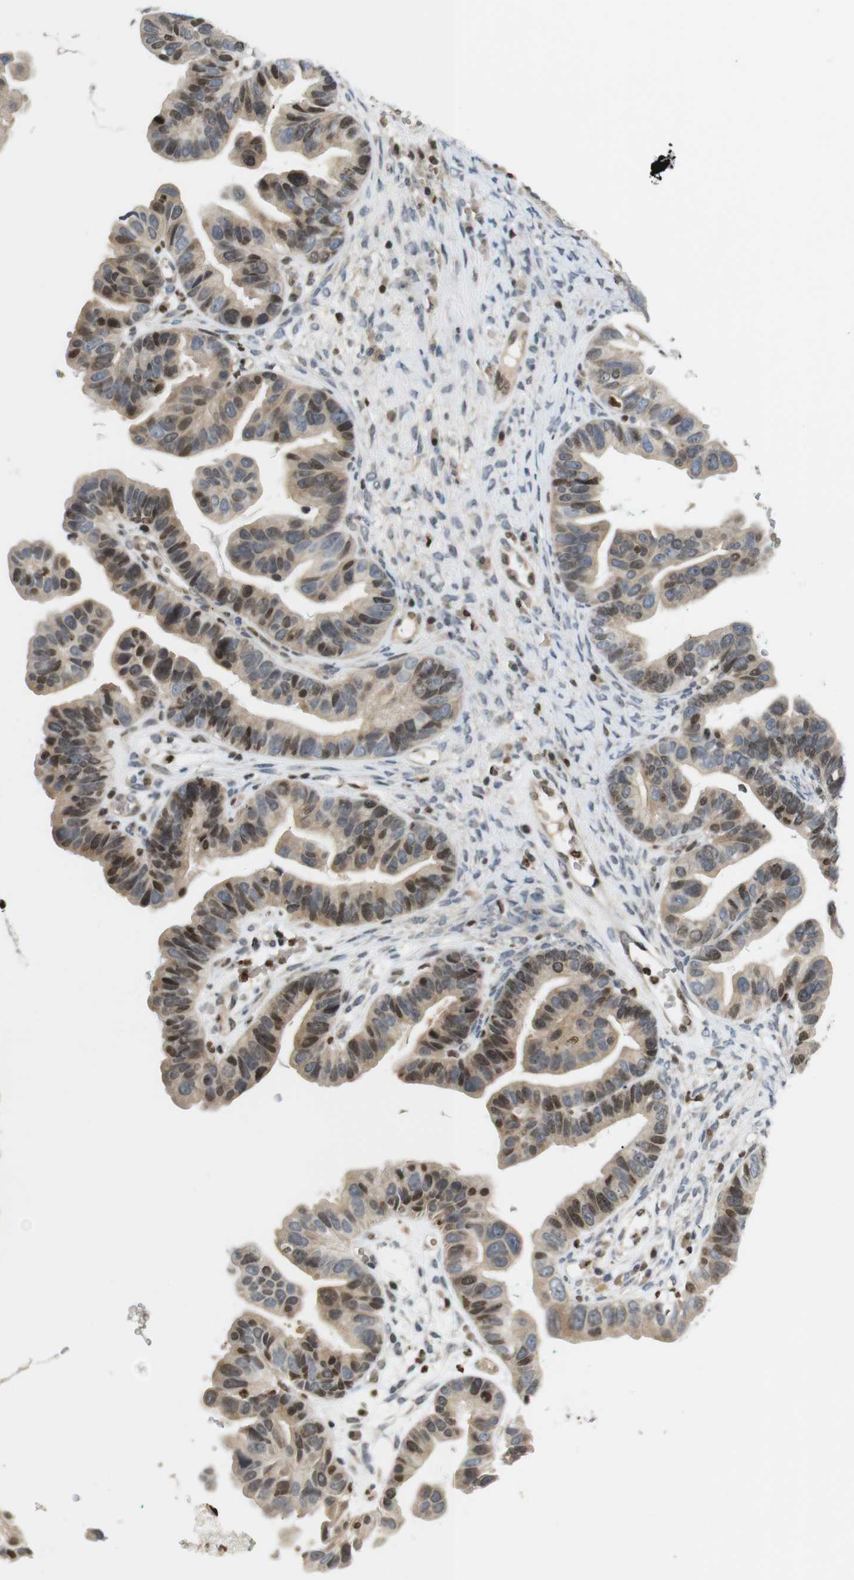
{"staining": {"intensity": "moderate", "quantity": "25%-75%", "location": "cytoplasmic/membranous,nuclear"}, "tissue": "ovarian cancer", "cell_type": "Tumor cells", "image_type": "cancer", "snomed": [{"axis": "morphology", "description": "Cystadenocarcinoma, serous, NOS"}, {"axis": "topography", "description": "Ovary"}], "caption": "Serous cystadenocarcinoma (ovarian) was stained to show a protein in brown. There is medium levels of moderate cytoplasmic/membranous and nuclear staining in approximately 25%-75% of tumor cells. (DAB = brown stain, brightfield microscopy at high magnification).", "gene": "MBD1", "patient": {"sex": "female", "age": 56}}